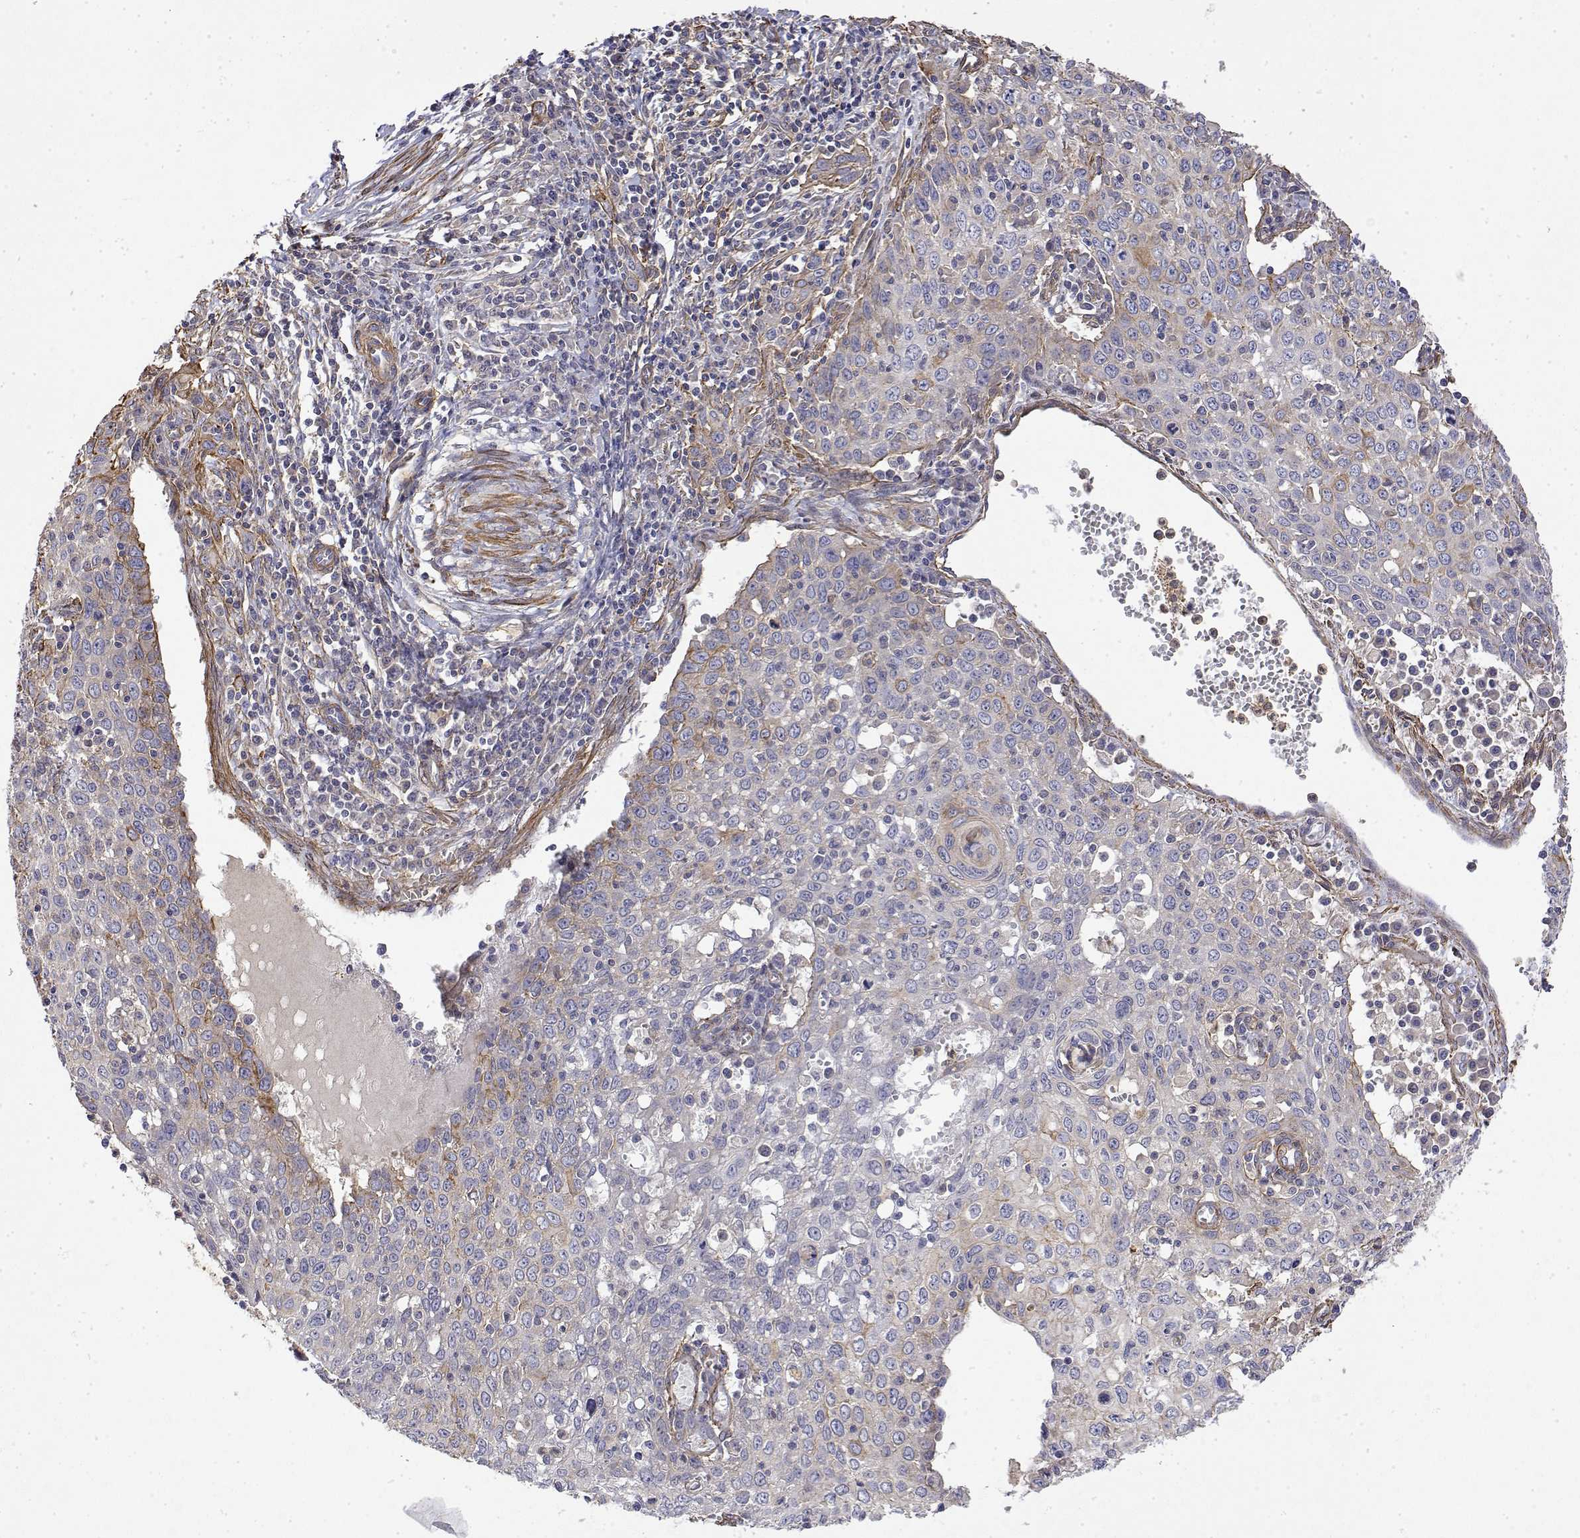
{"staining": {"intensity": "weak", "quantity": "<25%", "location": "cytoplasmic/membranous"}, "tissue": "cervical cancer", "cell_type": "Tumor cells", "image_type": "cancer", "snomed": [{"axis": "morphology", "description": "Squamous cell carcinoma, NOS"}, {"axis": "topography", "description": "Cervix"}], "caption": "DAB (3,3'-diaminobenzidine) immunohistochemical staining of human squamous cell carcinoma (cervical) demonstrates no significant staining in tumor cells.", "gene": "SOWAHD", "patient": {"sex": "female", "age": 38}}